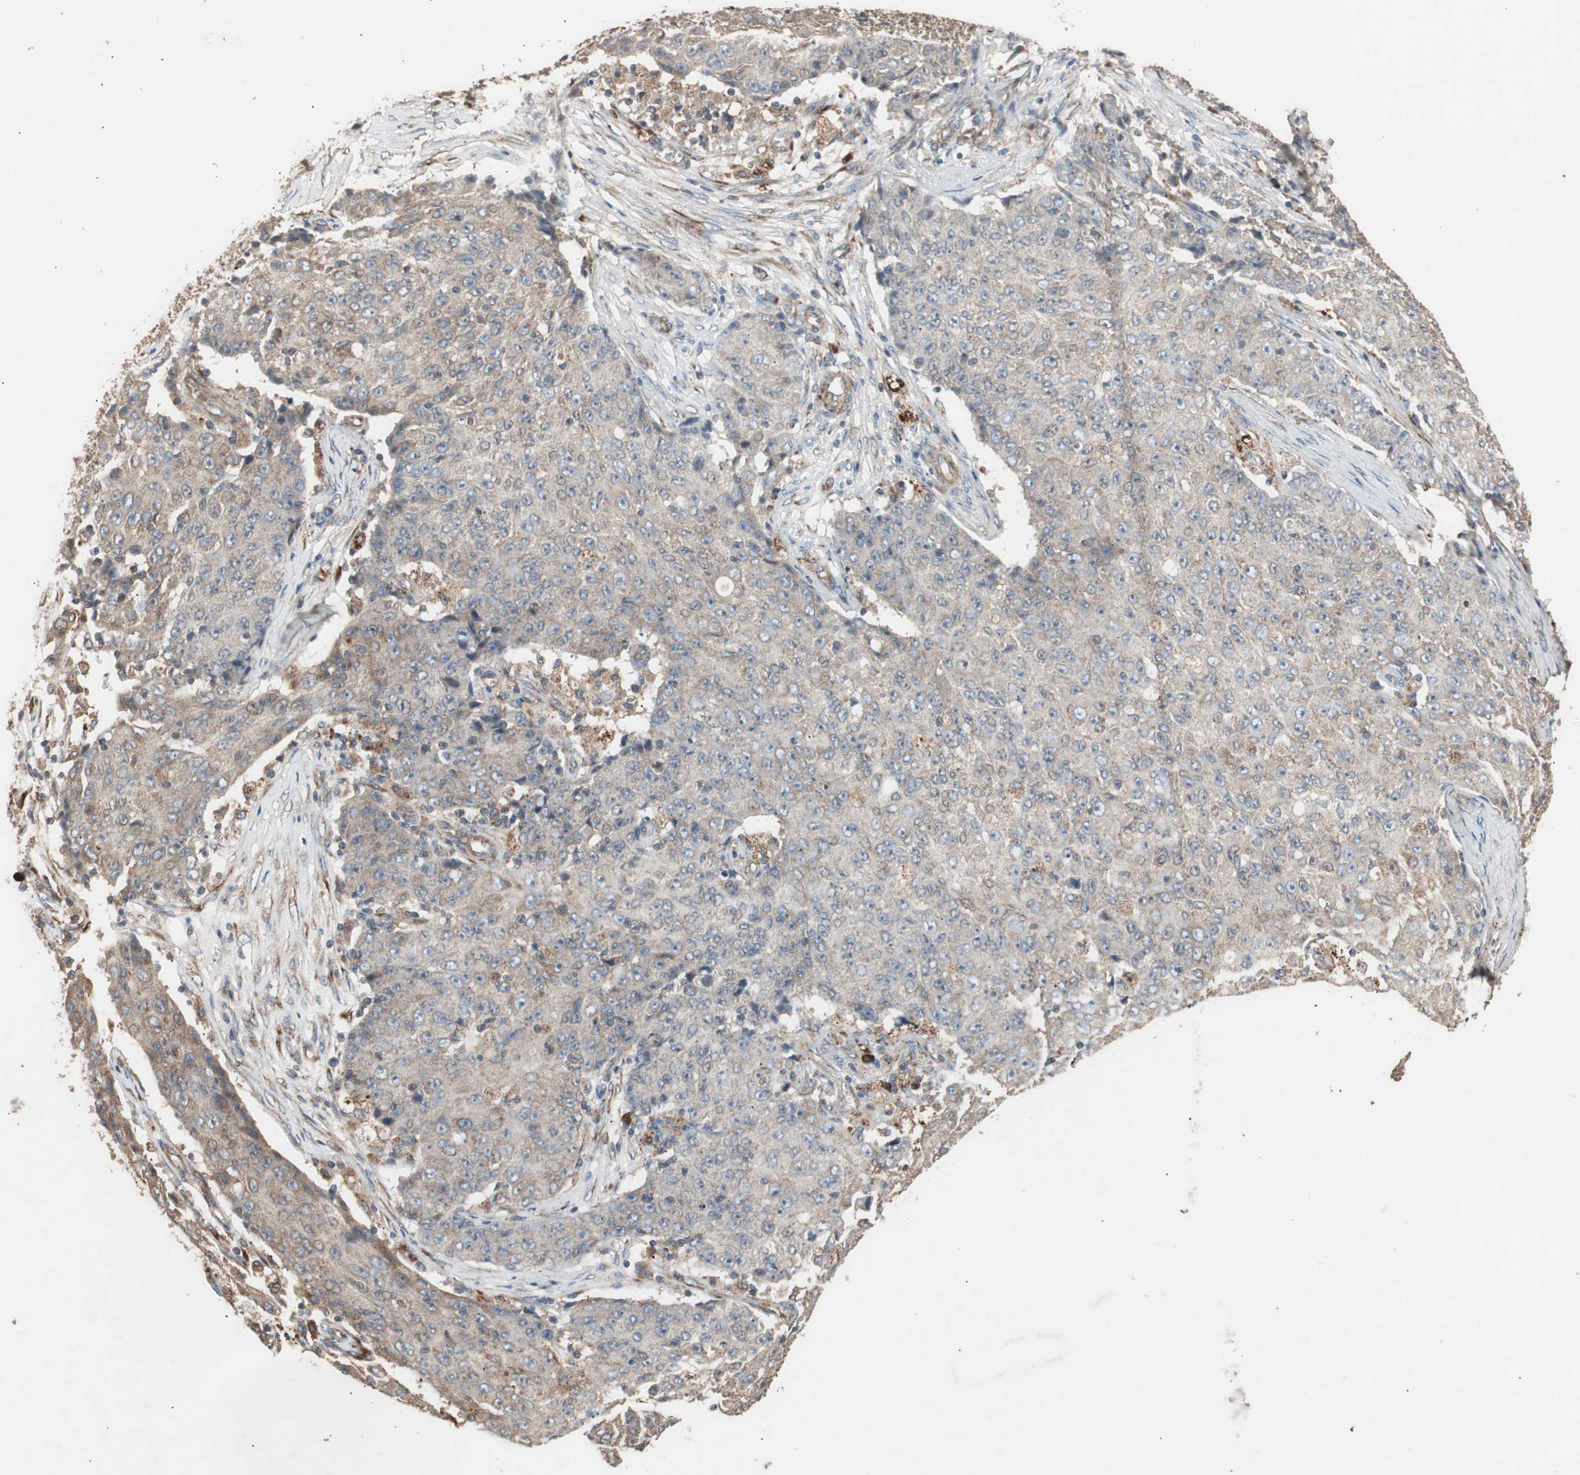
{"staining": {"intensity": "weak", "quantity": "25%-75%", "location": "cytoplasmic/membranous"}, "tissue": "ovarian cancer", "cell_type": "Tumor cells", "image_type": "cancer", "snomed": [{"axis": "morphology", "description": "Carcinoma, endometroid"}, {"axis": "topography", "description": "Ovary"}], "caption": "Immunohistochemical staining of ovarian cancer reveals low levels of weak cytoplasmic/membranous expression in about 25%-75% of tumor cells. The protein is shown in brown color, while the nuclei are stained blue.", "gene": "LZTS1", "patient": {"sex": "female", "age": 42}}